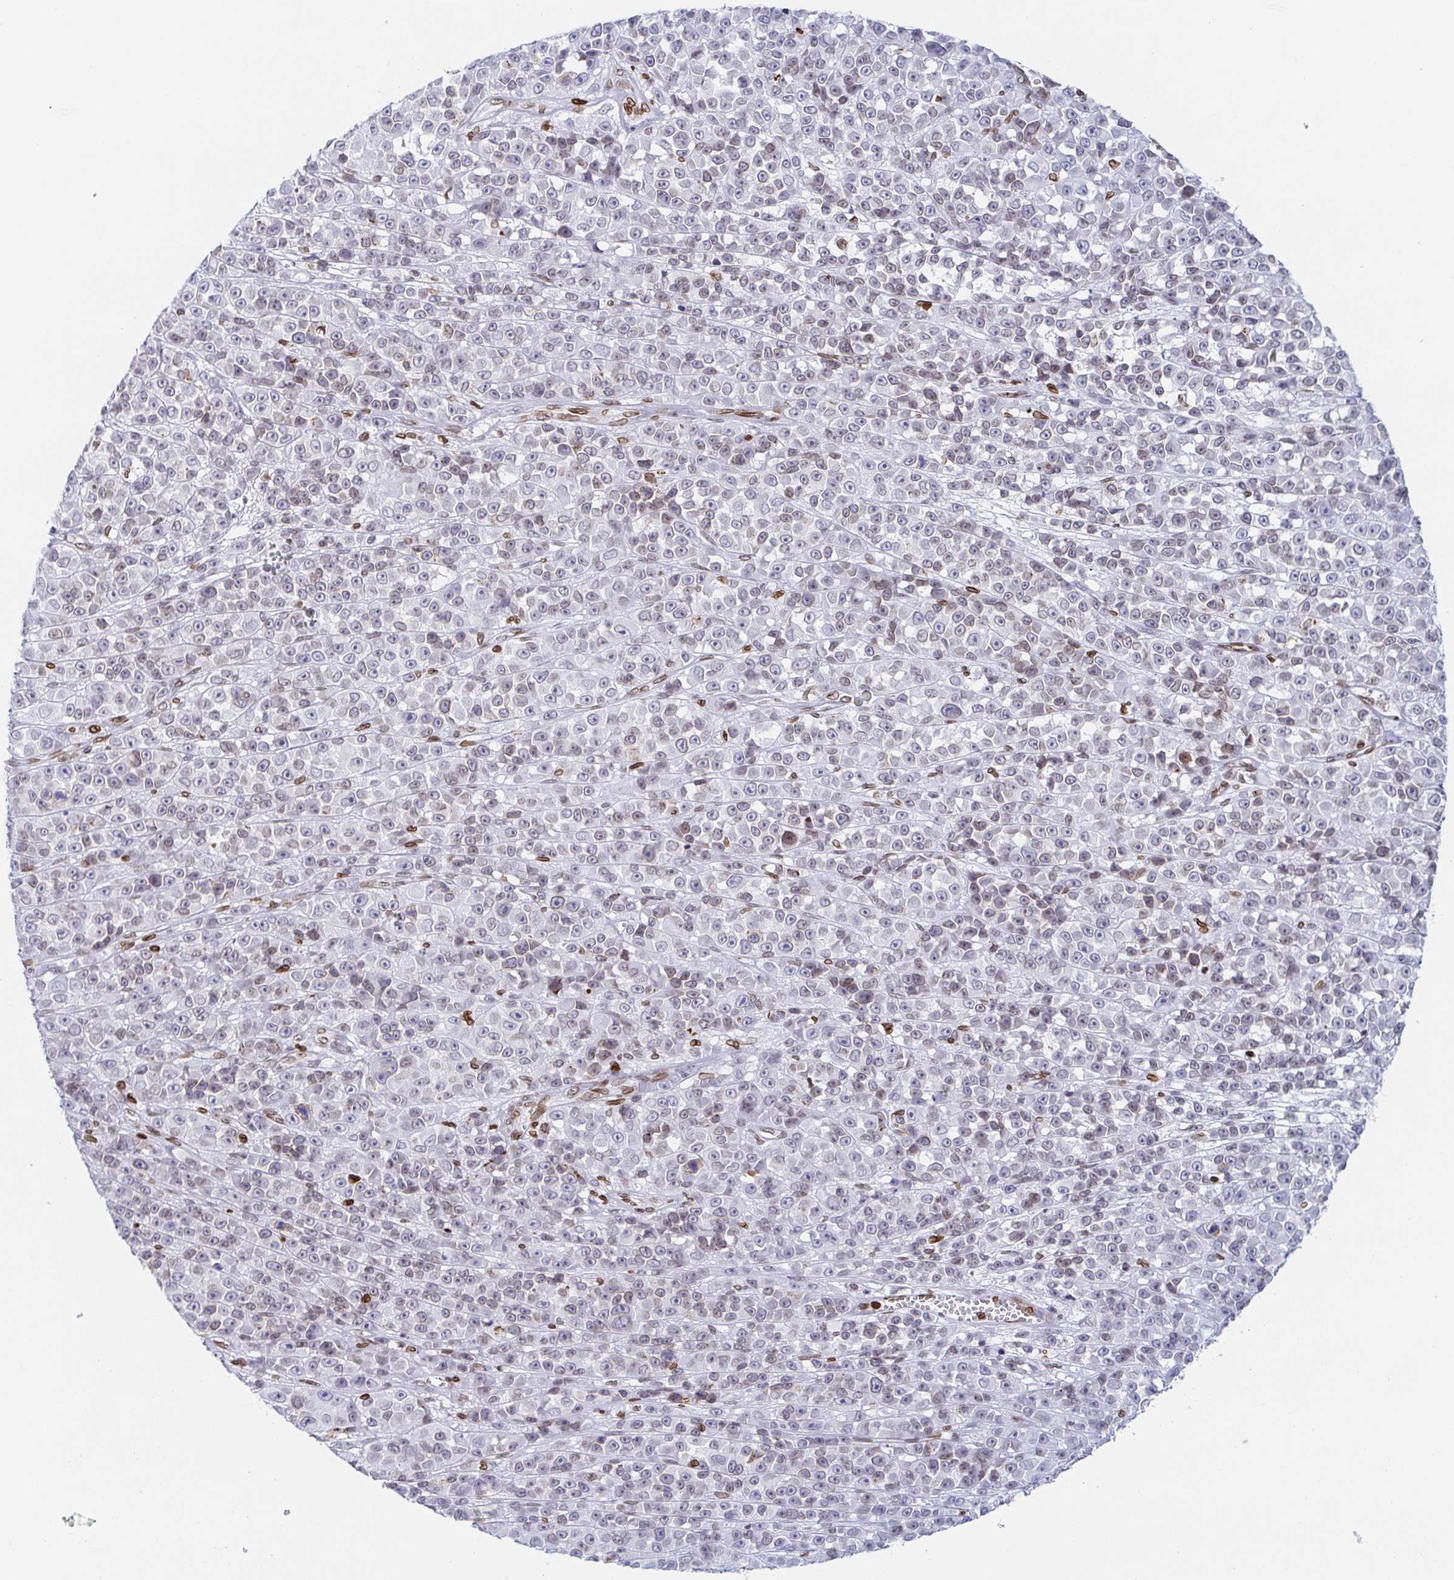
{"staining": {"intensity": "negative", "quantity": "none", "location": "none"}, "tissue": "melanoma", "cell_type": "Tumor cells", "image_type": "cancer", "snomed": [{"axis": "morphology", "description": "Malignant melanoma, NOS"}, {"axis": "topography", "description": "Skin"}, {"axis": "topography", "description": "Skin of back"}], "caption": "A high-resolution image shows immunohistochemistry (IHC) staining of malignant melanoma, which exhibits no significant expression in tumor cells. Brightfield microscopy of immunohistochemistry (IHC) stained with DAB (3,3'-diaminobenzidine) (brown) and hematoxylin (blue), captured at high magnification.", "gene": "BTBD7", "patient": {"sex": "male", "age": 91}}